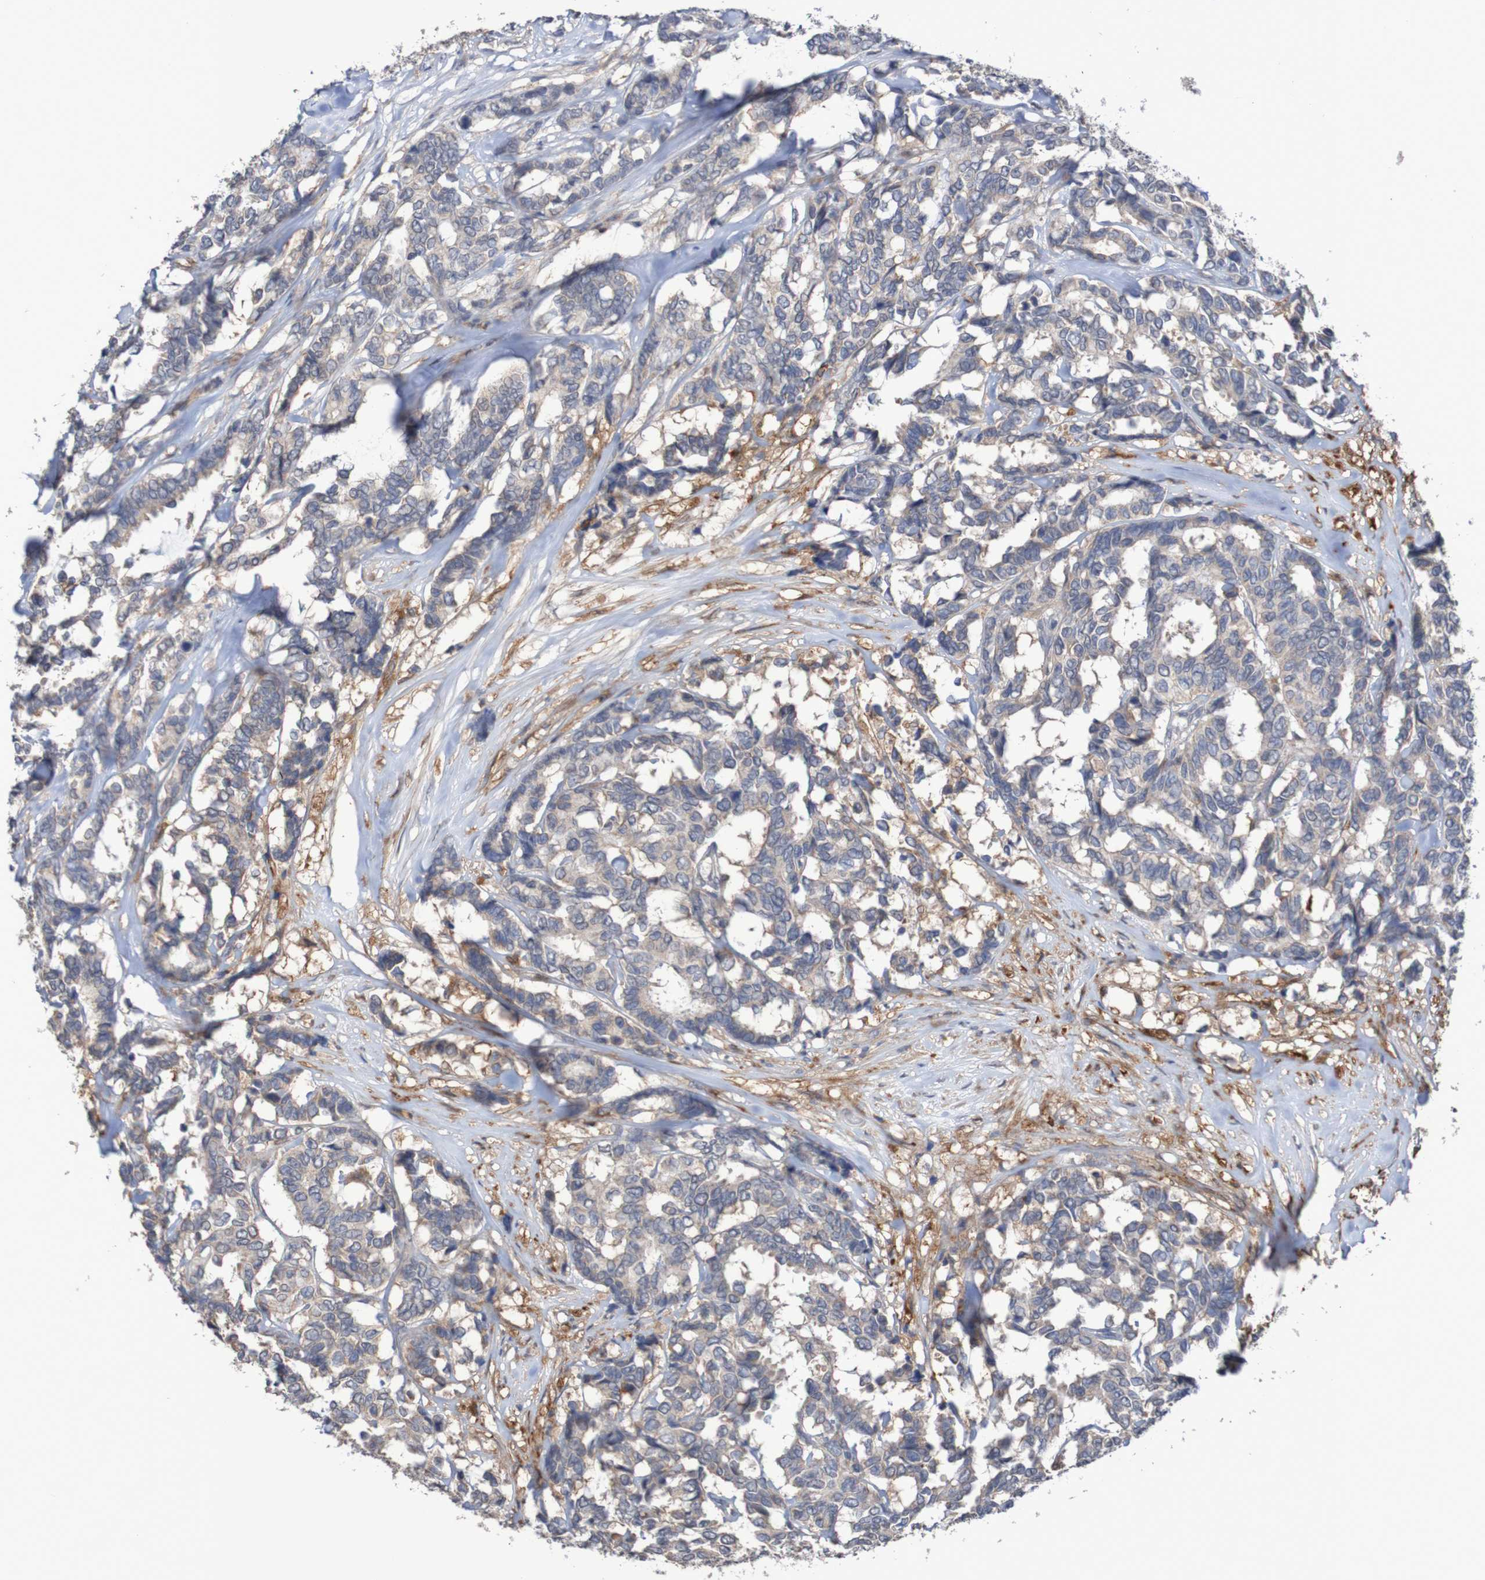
{"staining": {"intensity": "weak", "quantity": "25%-75%", "location": "cytoplasmic/membranous"}, "tissue": "breast cancer", "cell_type": "Tumor cells", "image_type": "cancer", "snomed": [{"axis": "morphology", "description": "Duct carcinoma"}, {"axis": "topography", "description": "Breast"}], "caption": "IHC (DAB) staining of human breast cancer reveals weak cytoplasmic/membranous protein staining in approximately 25%-75% of tumor cells. The protein is shown in brown color, while the nuclei are stained blue.", "gene": "C3orf18", "patient": {"sex": "female", "age": 87}}